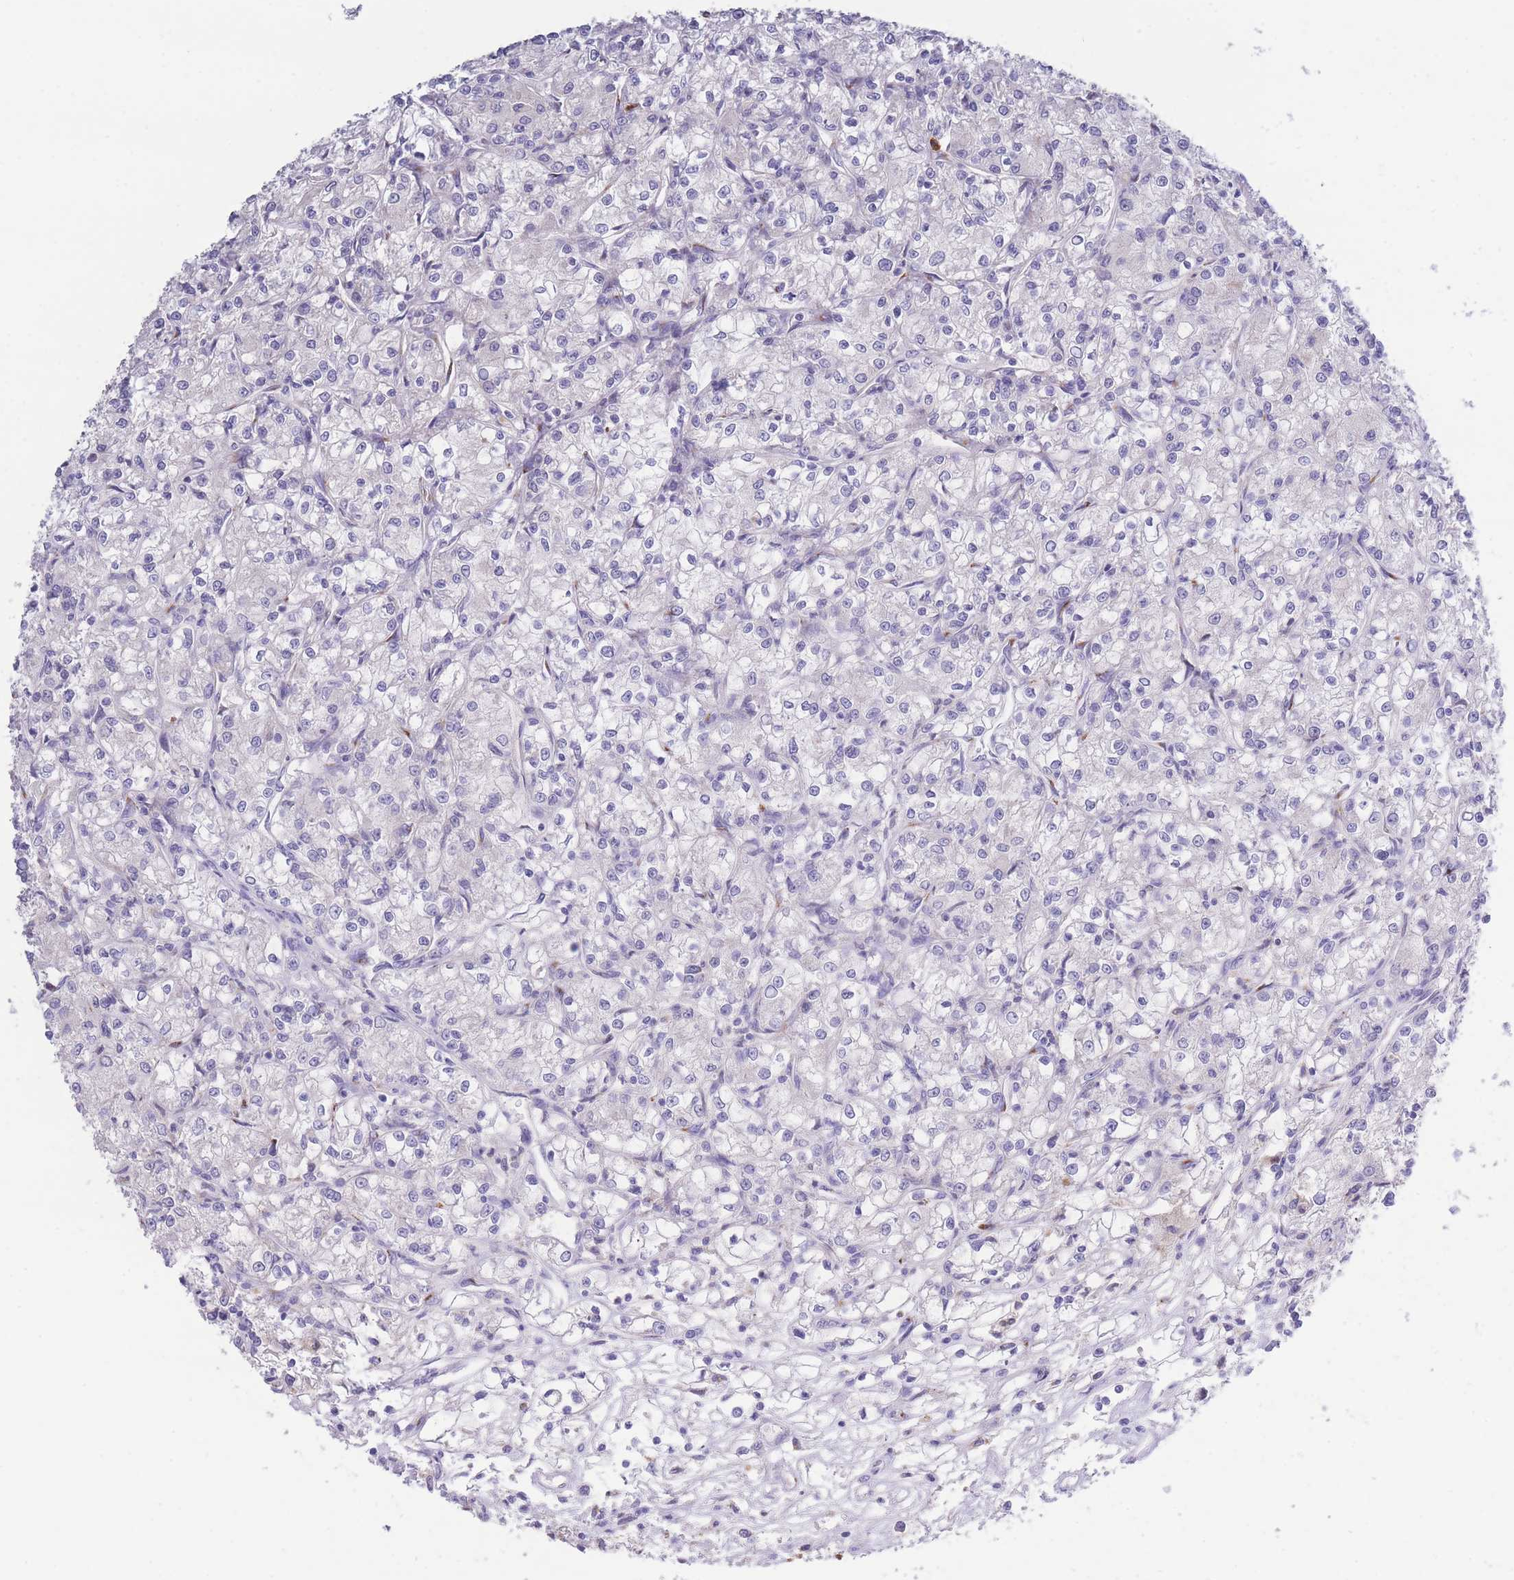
{"staining": {"intensity": "negative", "quantity": "none", "location": "none"}, "tissue": "renal cancer", "cell_type": "Tumor cells", "image_type": "cancer", "snomed": [{"axis": "morphology", "description": "Adenocarcinoma, NOS"}, {"axis": "topography", "description": "Kidney"}], "caption": "Image shows no significant protein staining in tumor cells of renal cancer (adenocarcinoma).", "gene": "CENPM", "patient": {"sex": "female", "age": 59}}